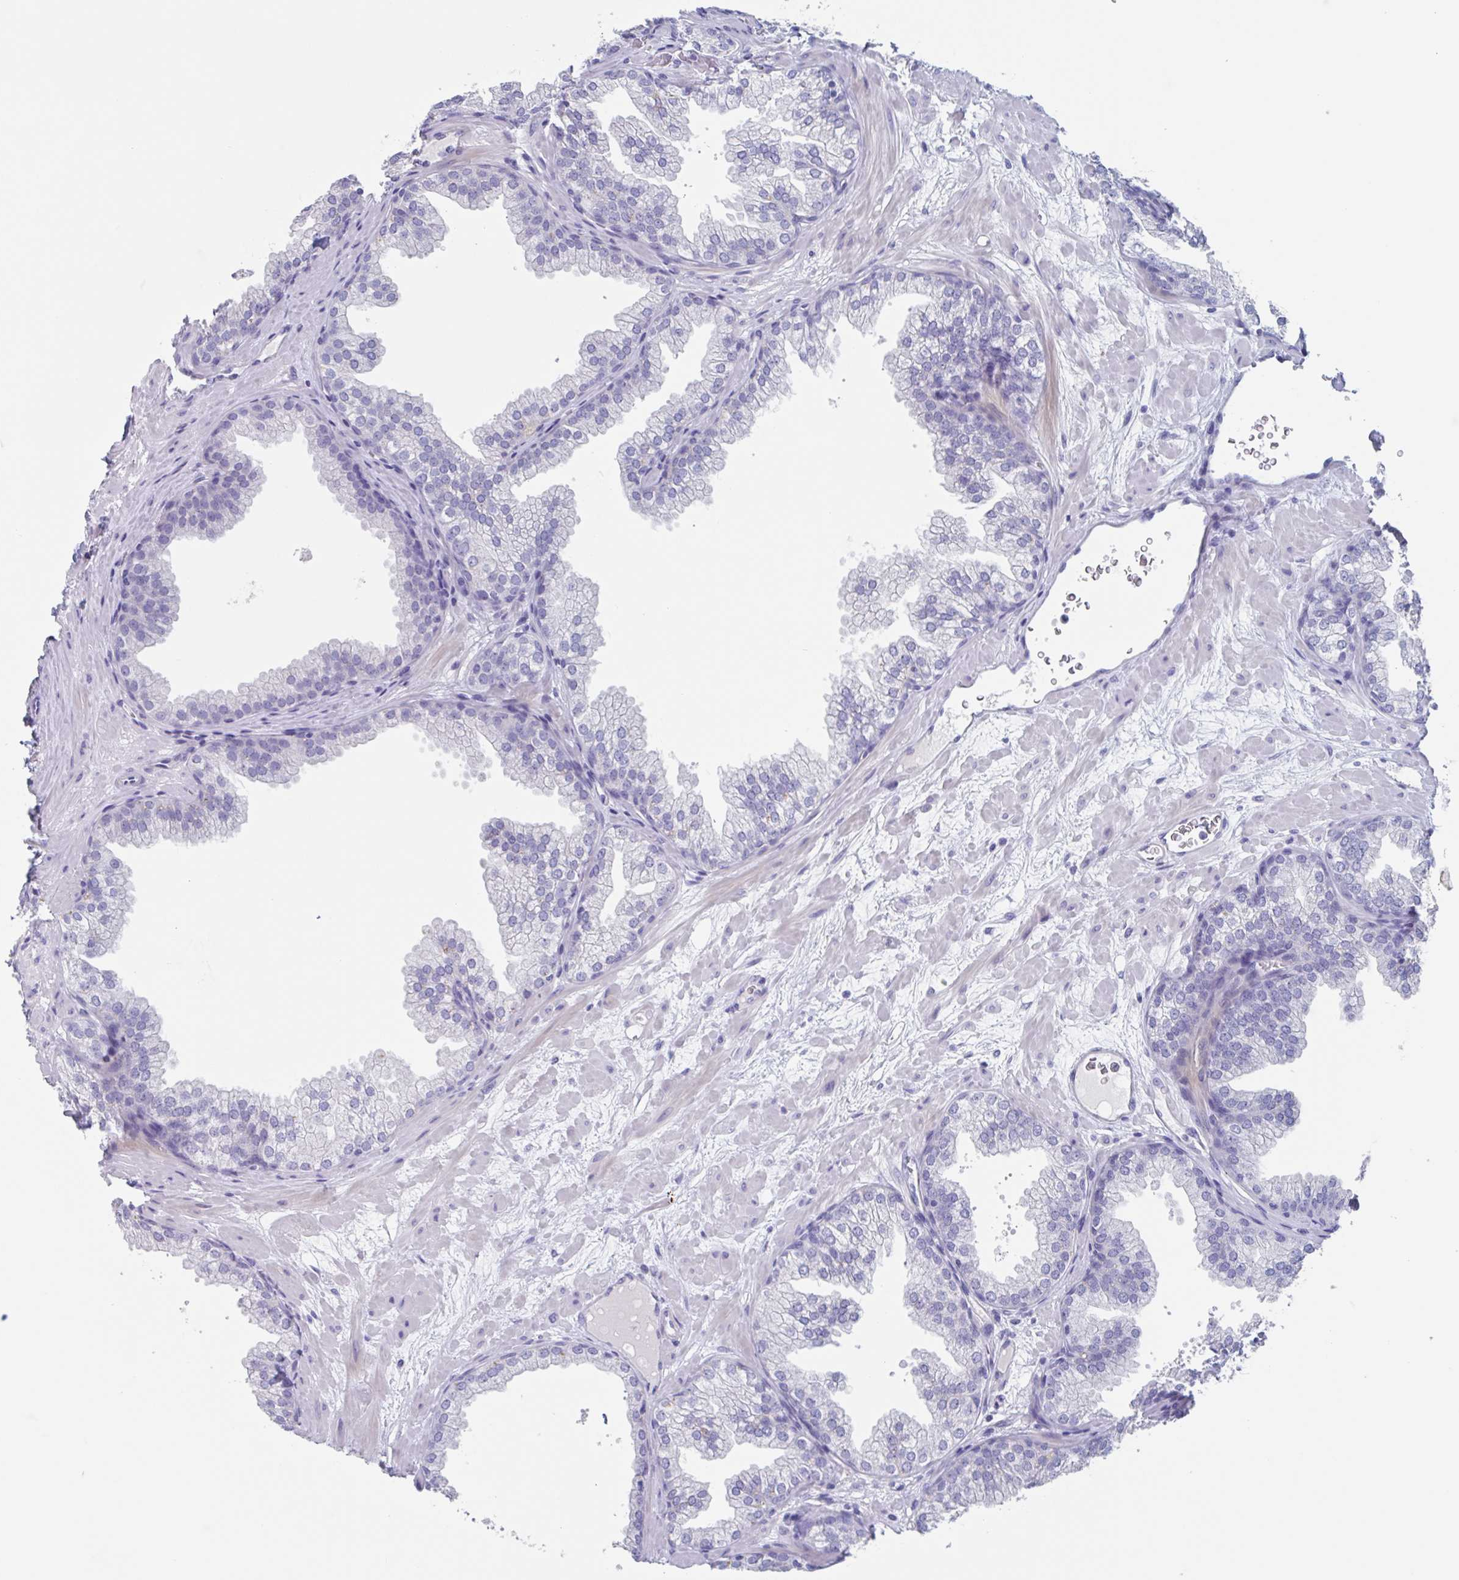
{"staining": {"intensity": "negative", "quantity": "none", "location": "none"}, "tissue": "prostate", "cell_type": "Glandular cells", "image_type": "normal", "snomed": [{"axis": "morphology", "description": "Normal tissue, NOS"}, {"axis": "topography", "description": "Prostate"}], "caption": "There is no significant staining in glandular cells of prostate. Brightfield microscopy of immunohistochemistry stained with DAB (3,3'-diaminobenzidine) (brown) and hematoxylin (blue), captured at high magnification.", "gene": "NOXRED1", "patient": {"sex": "male", "age": 37}}